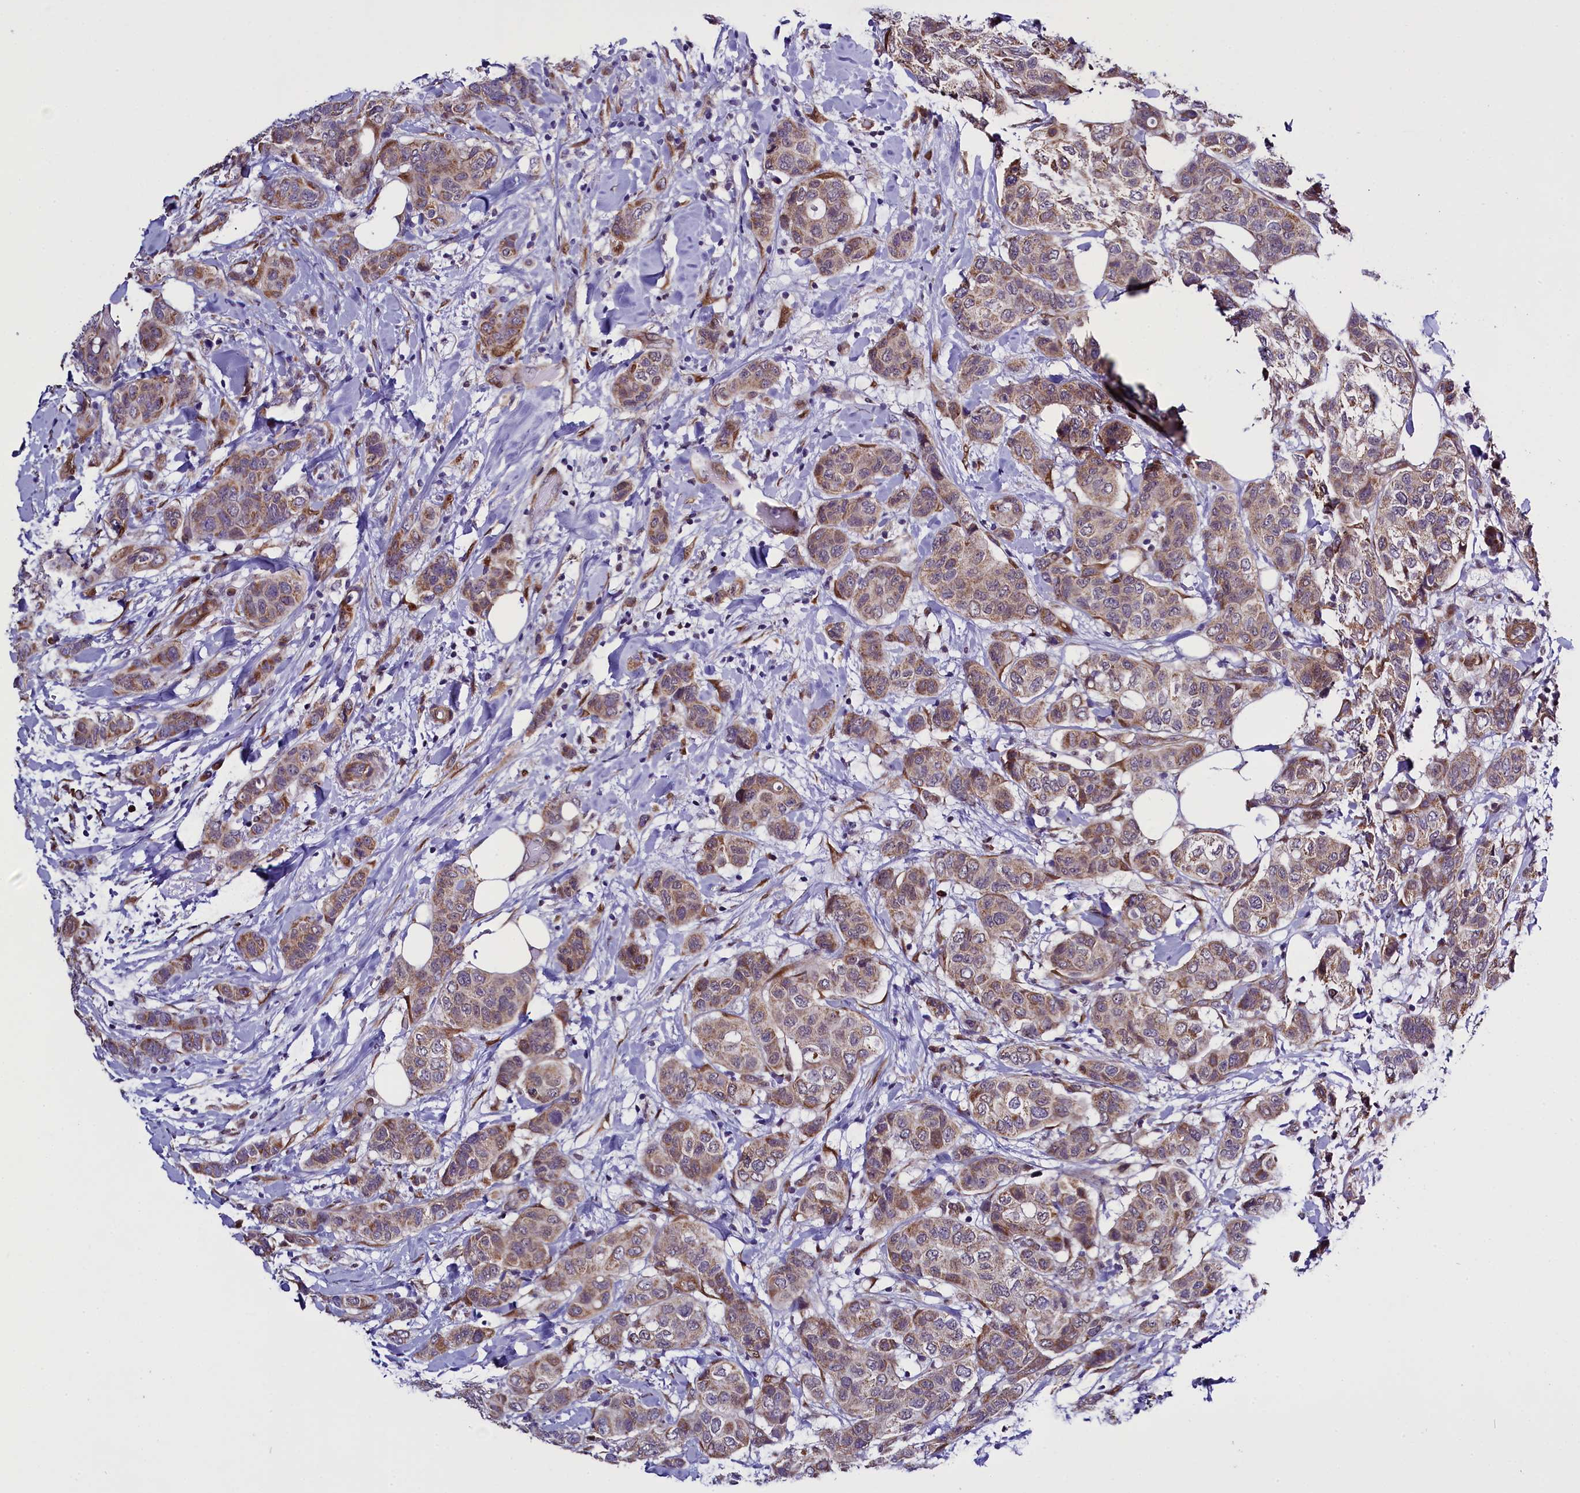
{"staining": {"intensity": "moderate", "quantity": ">75%", "location": "cytoplasmic/membranous"}, "tissue": "breast cancer", "cell_type": "Tumor cells", "image_type": "cancer", "snomed": [{"axis": "morphology", "description": "Lobular carcinoma"}, {"axis": "topography", "description": "Breast"}], "caption": "A medium amount of moderate cytoplasmic/membranous positivity is identified in approximately >75% of tumor cells in breast cancer (lobular carcinoma) tissue.", "gene": "UACA", "patient": {"sex": "female", "age": 51}}